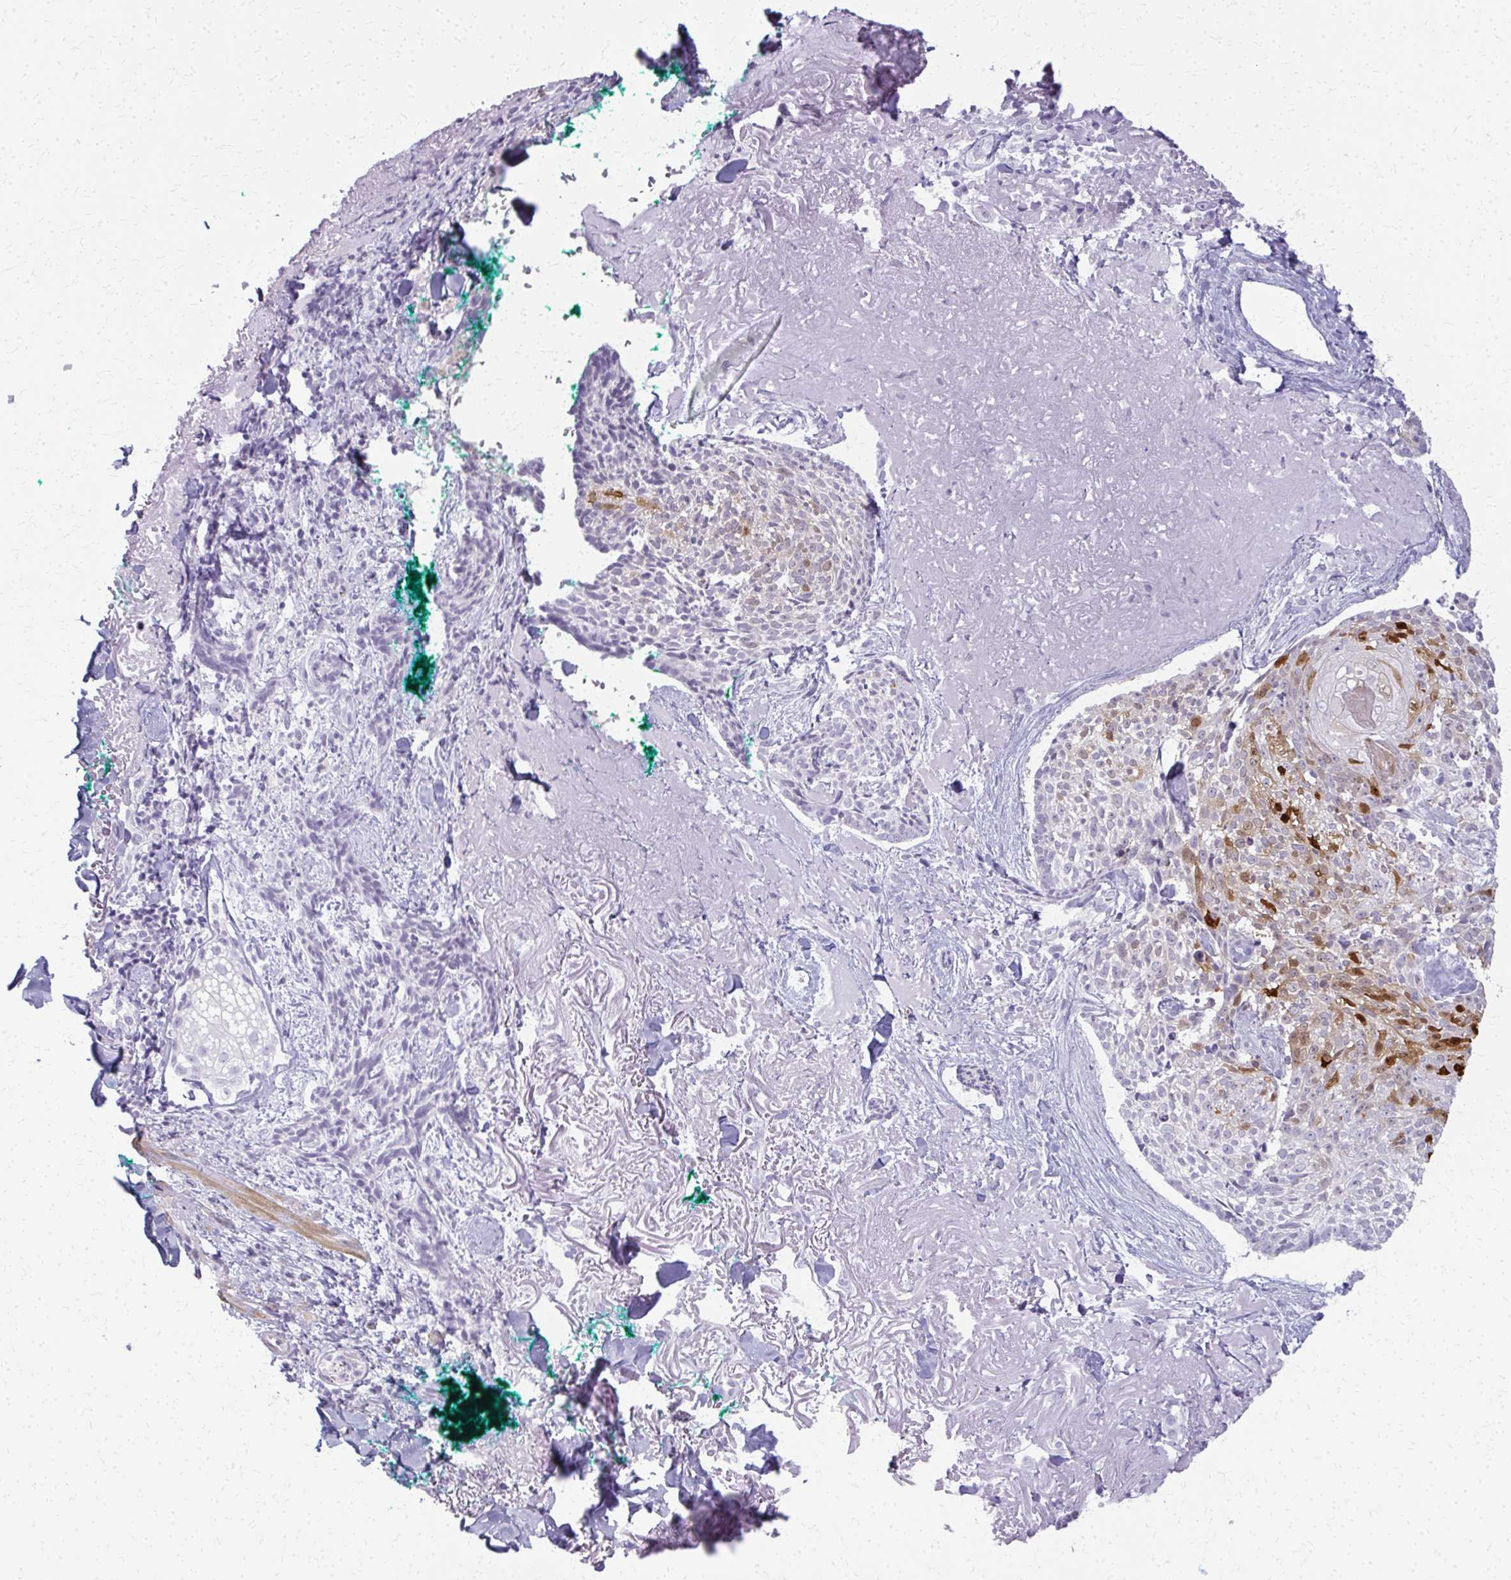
{"staining": {"intensity": "strong", "quantity": "<25%", "location": "cytoplasmic/membranous"}, "tissue": "skin cancer", "cell_type": "Tumor cells", "image_type": "cancer", "snomed": [{"axis": "morphology", "description": "Basal cell carcinoma"}, {"axis": "topography", "description": "Skin"}, {"axis": "topography", "description": "Skin of face"}], "caption": "Skin basal cell carcinoma stained with a brown dye exhibits strong cytoplasmic/membranous positive positivity in about <25% of tumor cells.", "gene": "CA3", "patient": {"sex": "female", "age": 95}}